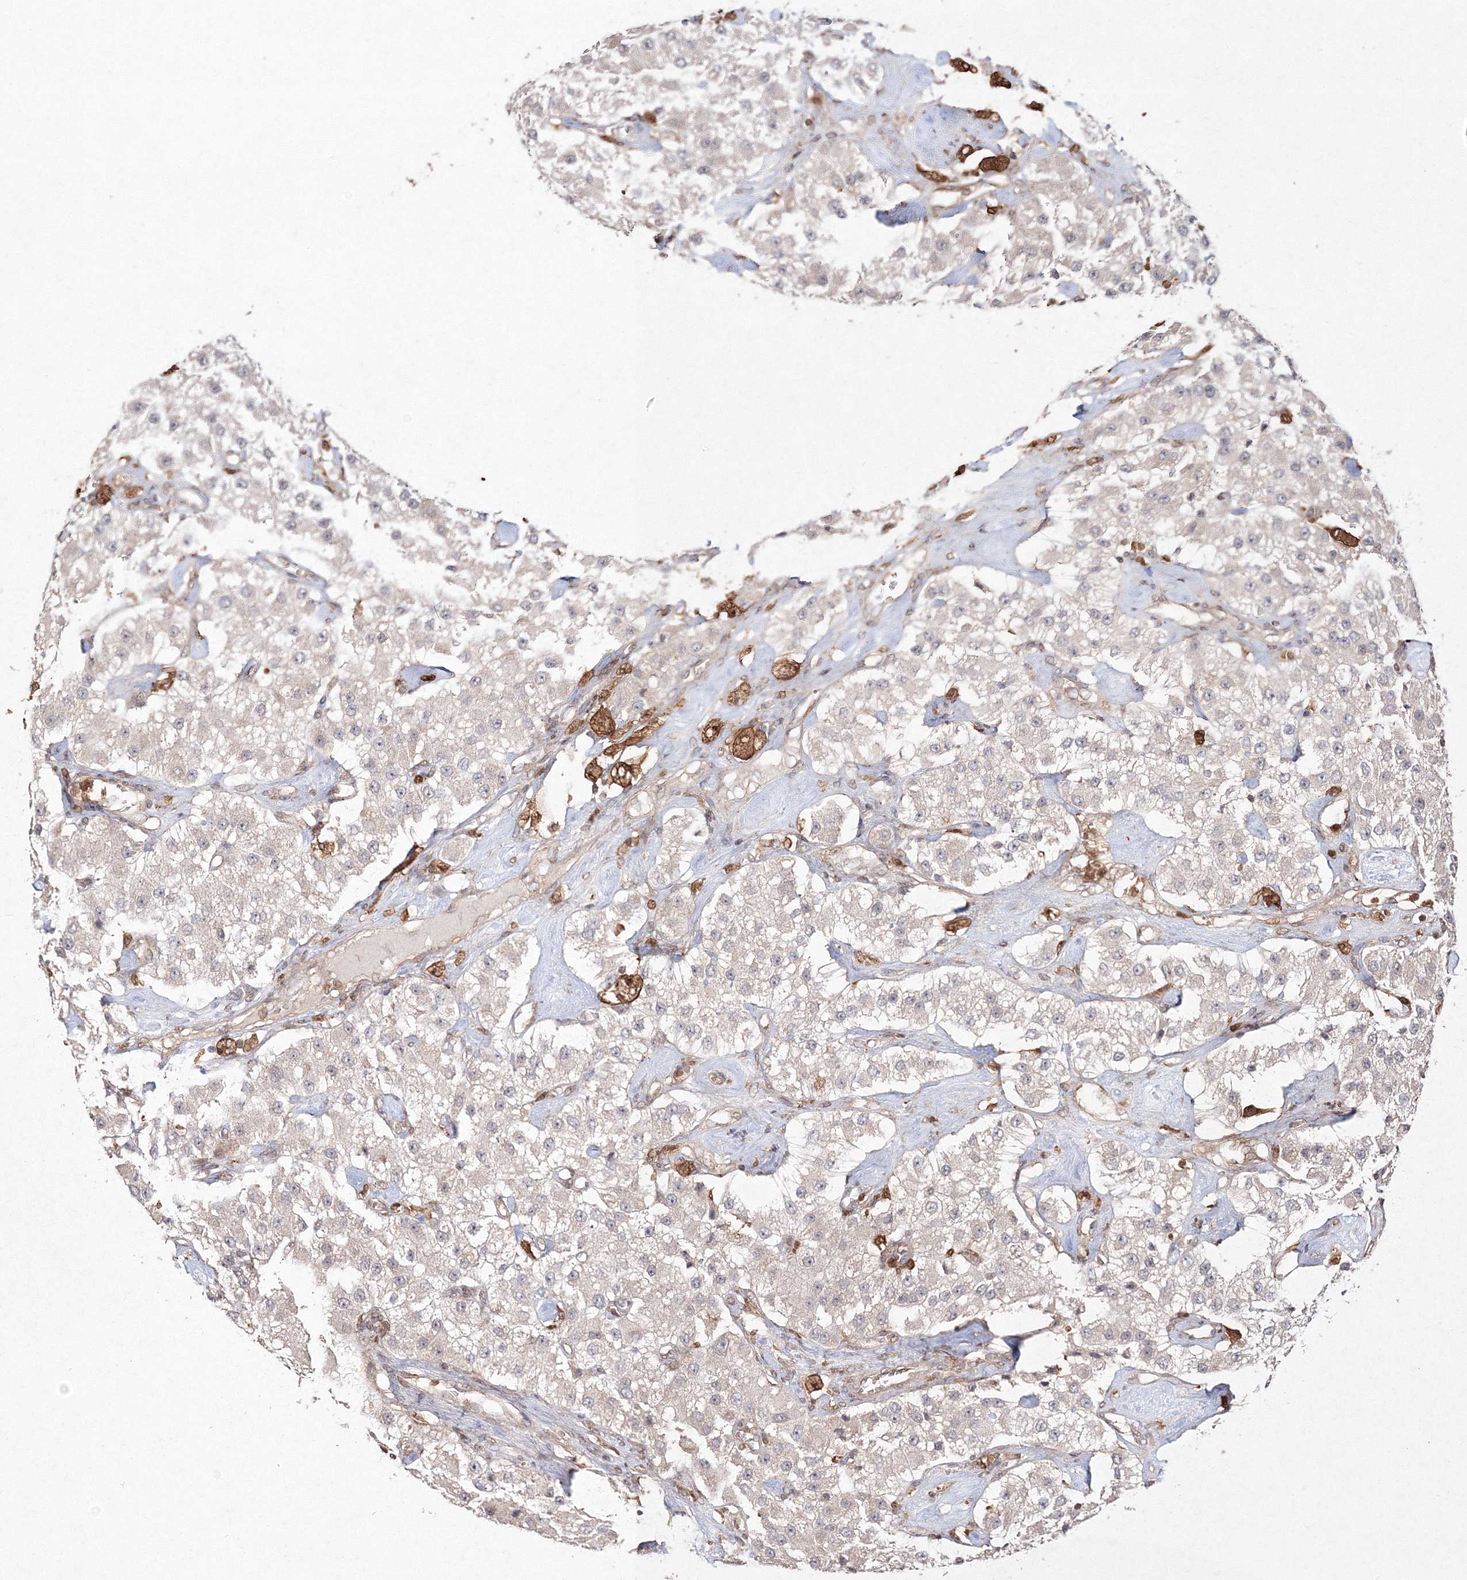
{"staining": {"intensity": "negative", "quantity": "none", "location": "none"}, "tissue": "carcinoid", "cell_type": "Tumor cells", "image_type": "cancer", "snomed": [{"axis": "morphology", "description": "Carcinoid, malignant, NOS"}, {"axis": "topography", "description": "Pancreas"}], "caption": "Tumor cells show no significant positivity in malignant carcinoid. Nuclei are stained in blue.", "gene": "S100A11", "patient": {"sex": "male", "age": 41}}